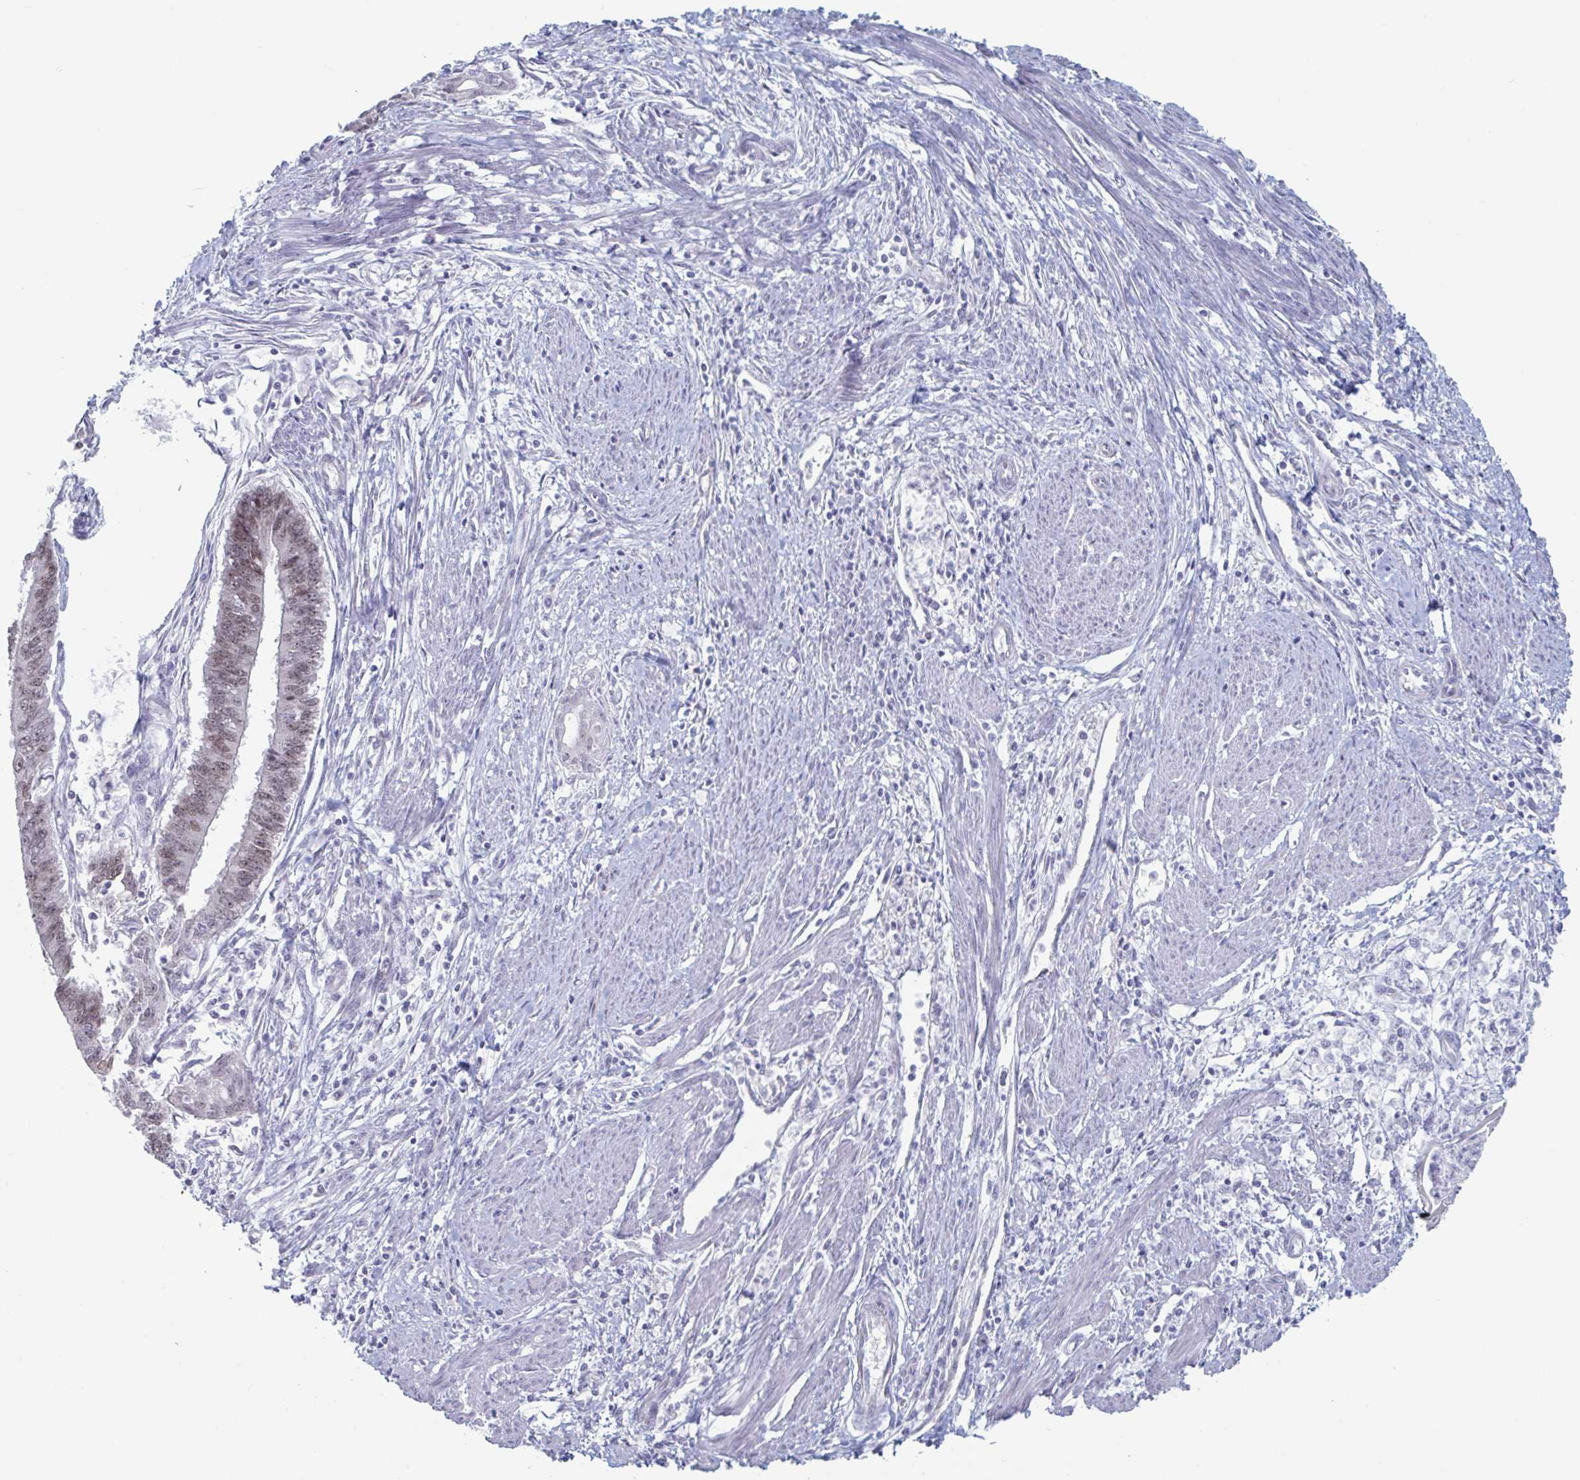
{"staining": {"intensity": "moderate", "quantity": ">75%", "location": "nuclear"}, "tissue": "endometrial cancer", "cell_type": "Tumor cells", "image_type": "cancer", "snomed": [{"axis": "morphology", "description": "Adenocarcinoma, NOS"}, {"axis": "topography", "description": "Endometrium"}], "caption": "IHC (DAB) staining of endometrial cancer (adenocarcinoma) demonstrates moderate nuclear protein staining in approximately >75% of tumor cells.", "gene": "FOXA1", "patient": {"sex": "female", "age": 73}}